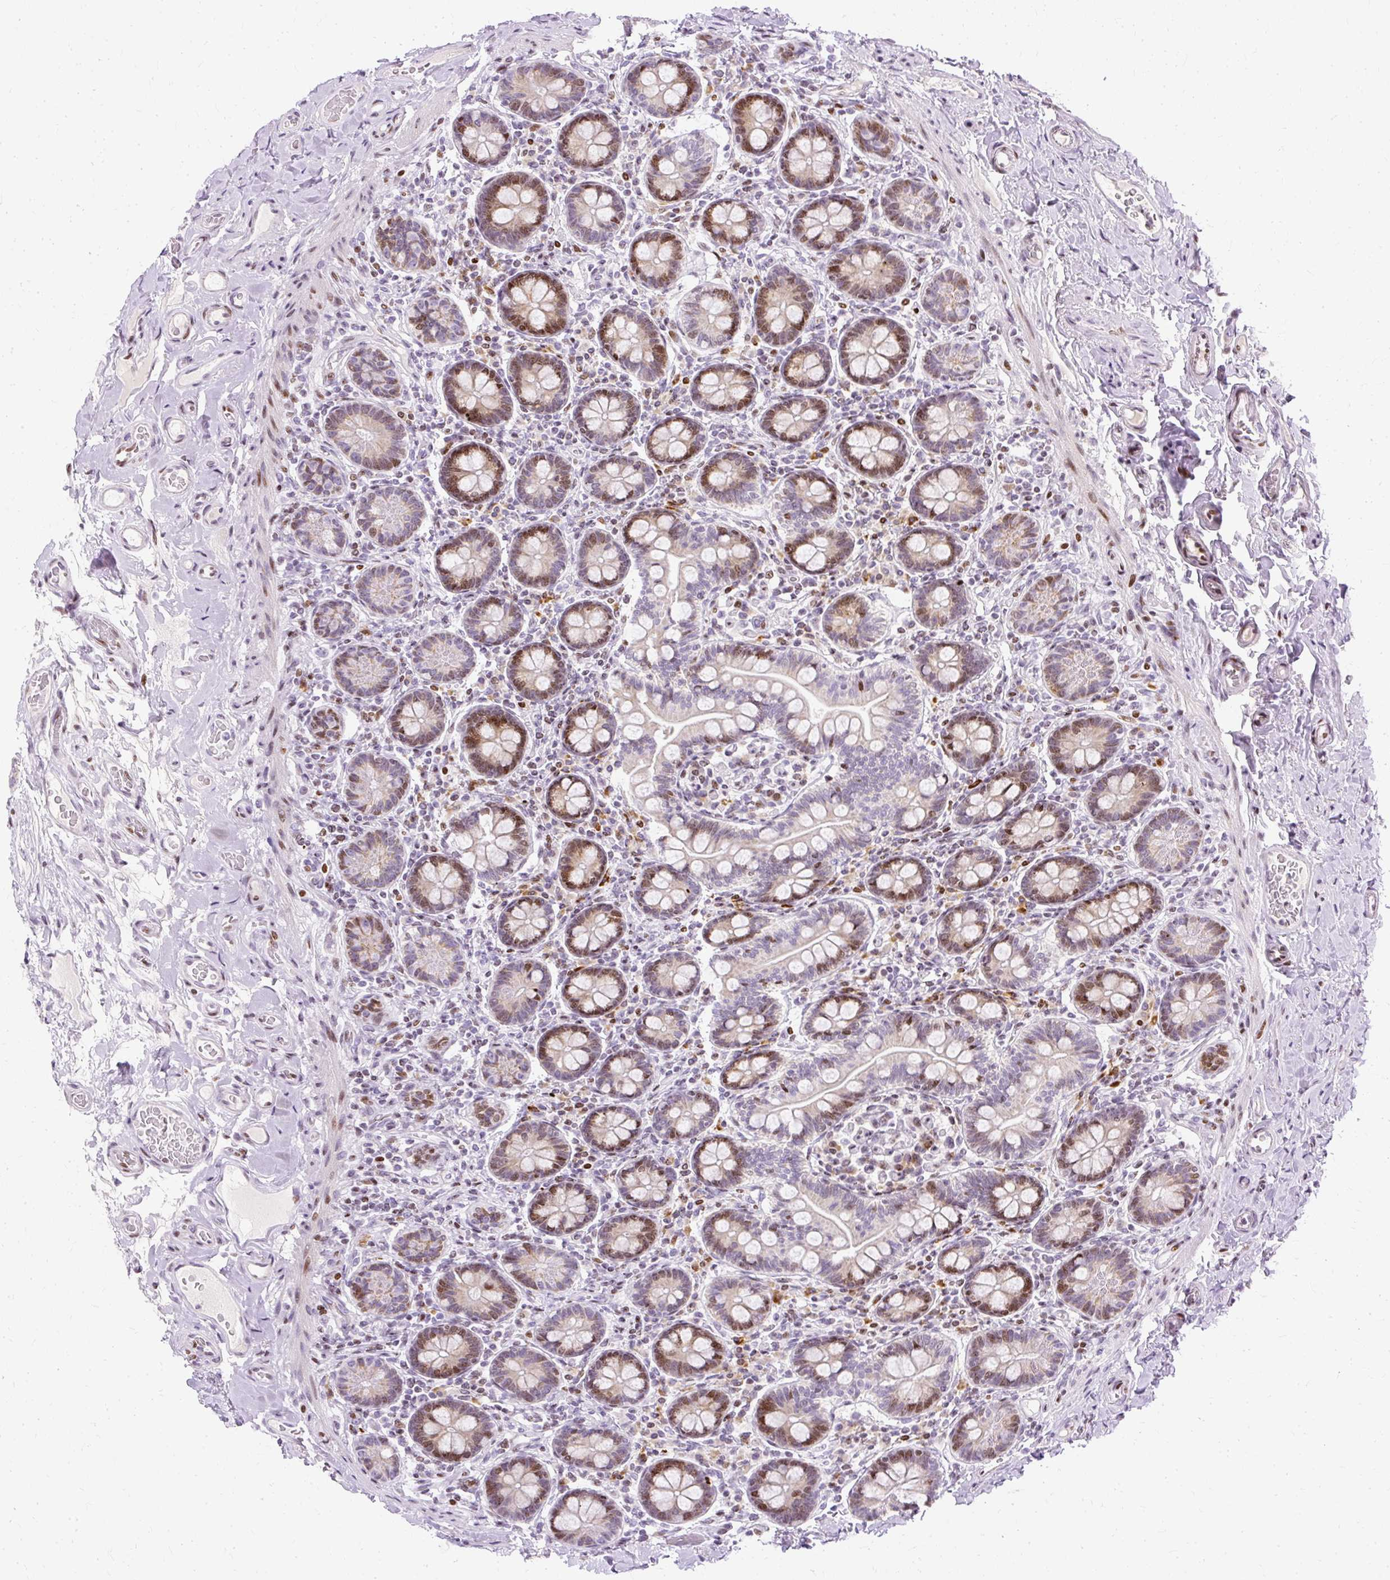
{"staining": {"intensity": "moderate", "quantity": "25%-75%", "location": "cytoplasmic/membranous,nuclear"}, "tissue": "small intestine", "cell_type": "Glandular cells", "image_type": "normal", "snomed": [{"axis": "morphology", "description": "Normal tissue, NOS"}, {"axis": "topography", "description": "Small intestine"}], "caption": "Protein expression by immunohistochemistry (IHC) shows moderate cytoplasmic/membranous,nuclear positivity in approximately 25%-75% of glandular cells in benign small intestine.", "gene": "TMEM177", "patient": {"sex": "female", "age": 64}}